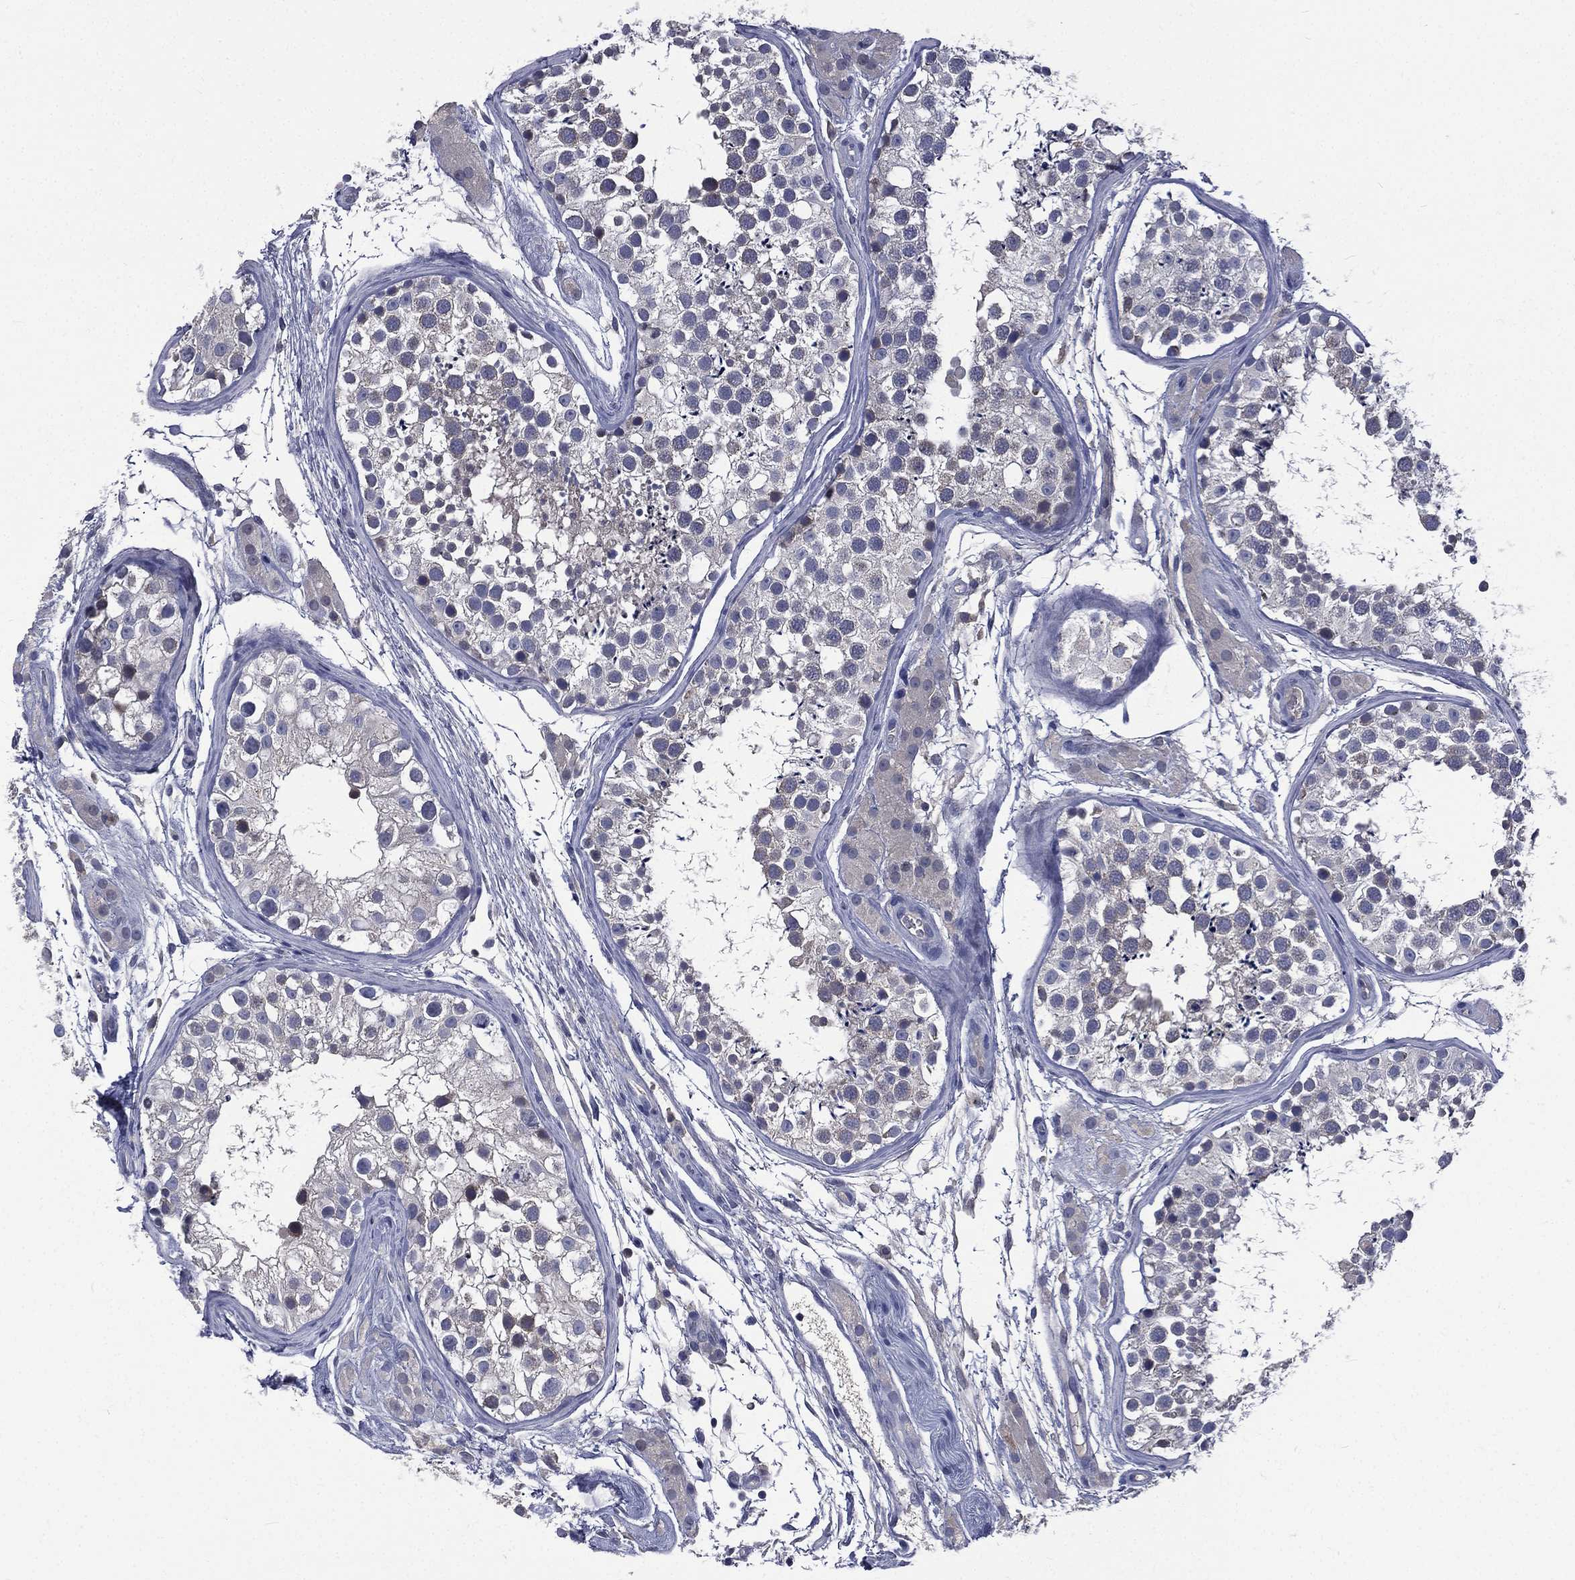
{"staining": {"intensity": "negative", "quantity": "none", "location": "none"}, "tissue": "testis", "cell_type": "Cells in seminiferous ducts", "image_type": "normal", "snomed": [{"axis": "morphology", "description": "Normal tissue, NOS"}, {"axis": "topography", "description": "Testis"}], "caption": "Immunohistochemistry image of normal testis: testis stained with DAB (3,3'-diaminobenzidine) demonstrates no significant protein staining in cells in seminiferous ducts.", "gene": "CA12", "patient": {"sex": "male", "age": 31}}